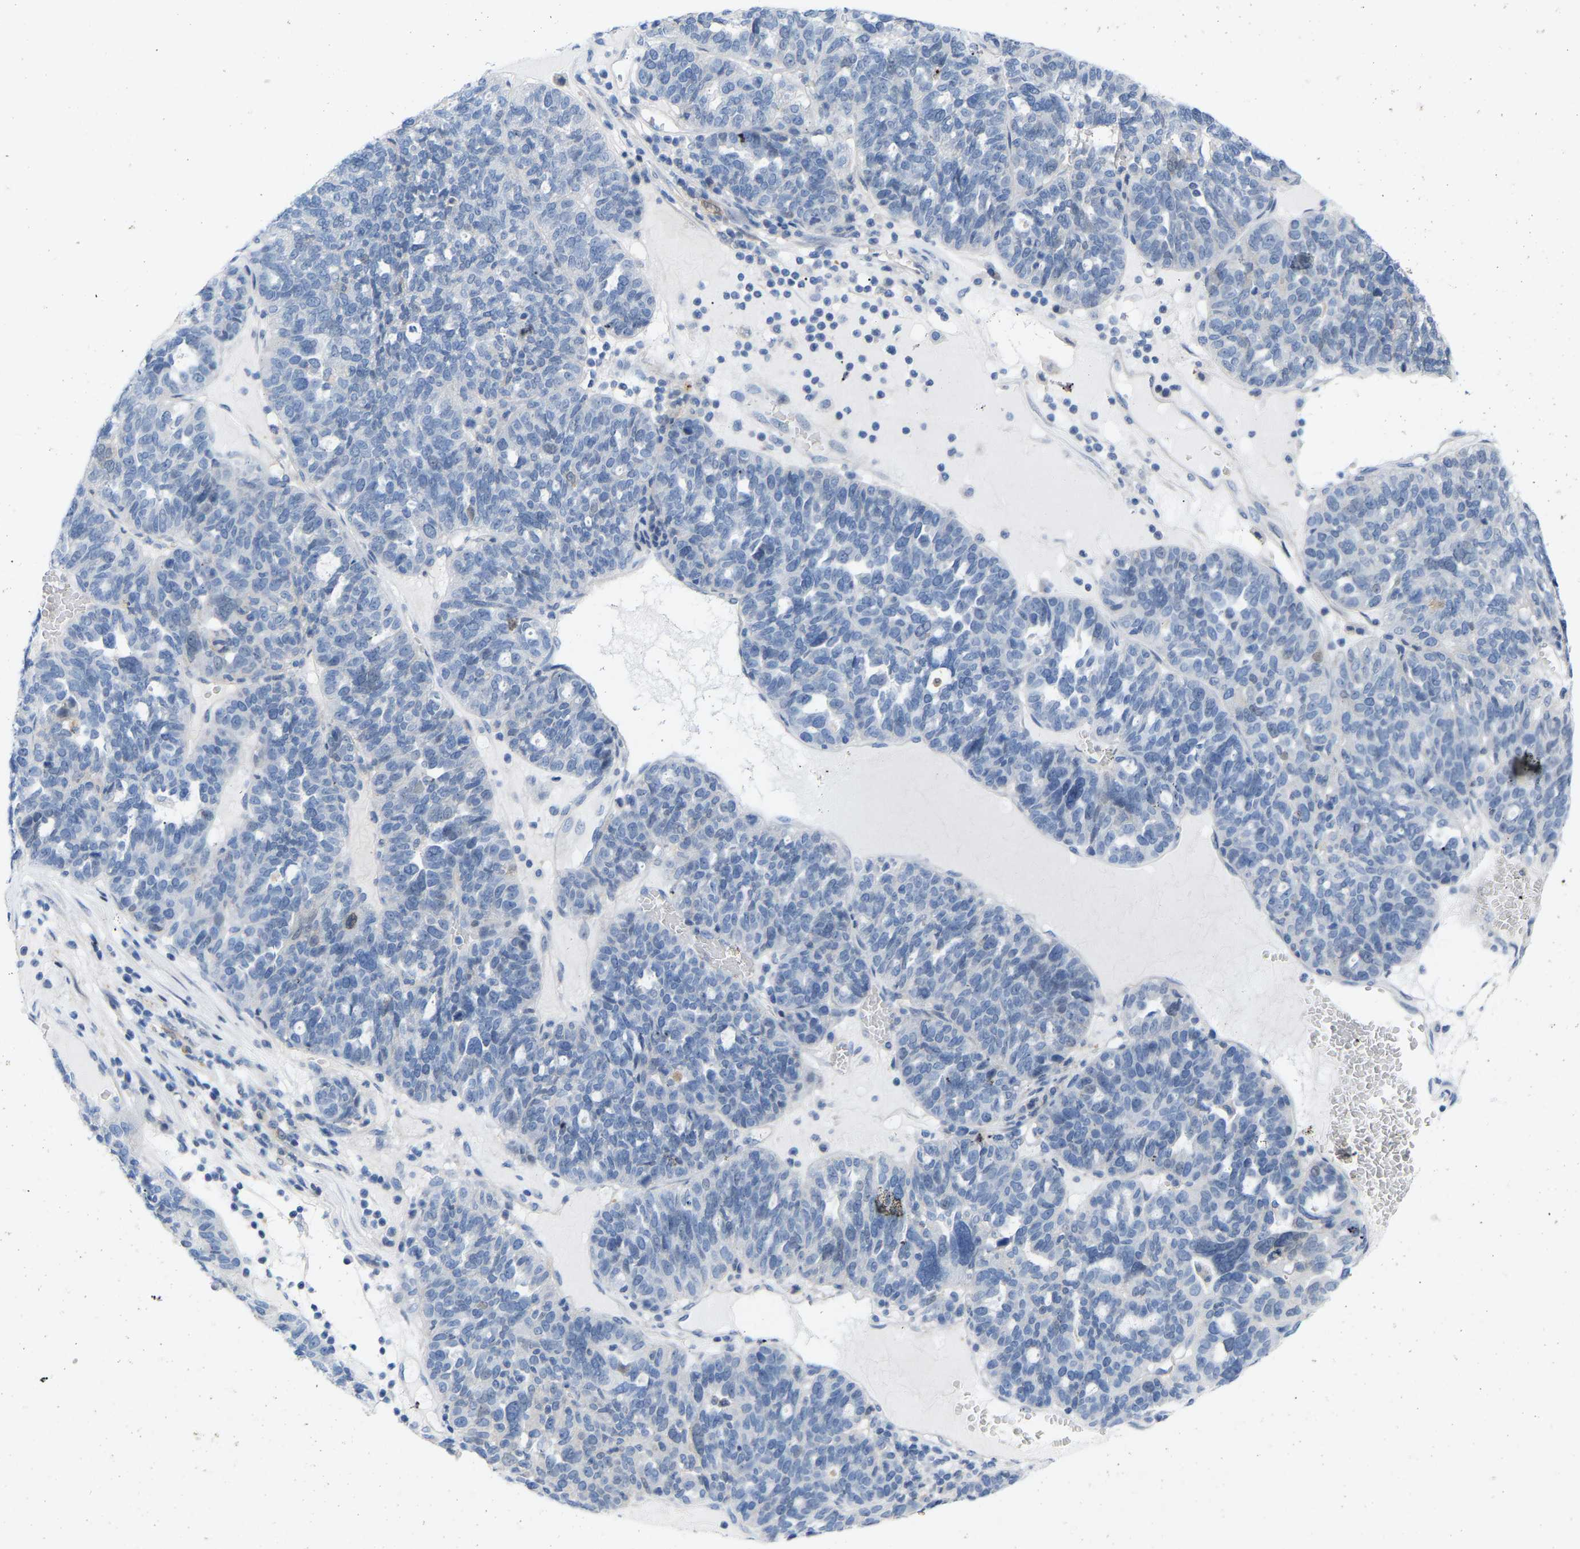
{"staining": {"intensity": "negative", "quantity": "none", "location": "none"}, "tissue": "ovarian cancer", "cell_type": "Tumor cells", "image_type": "cancer", "snomed": [{"axis": "morphology", "description": "Cystadenocarcinoma, serous, NOS"}, {"axis": "topography", "description": "Ovary"}], "caption": "DAB immunohistochemical staining of ovarian cancer (serous cystadenocarcinoma) exhibits no significant expression in tumor cells.", "gene": "ABTB2", "patient": {"sex": "female", "age": 59}}